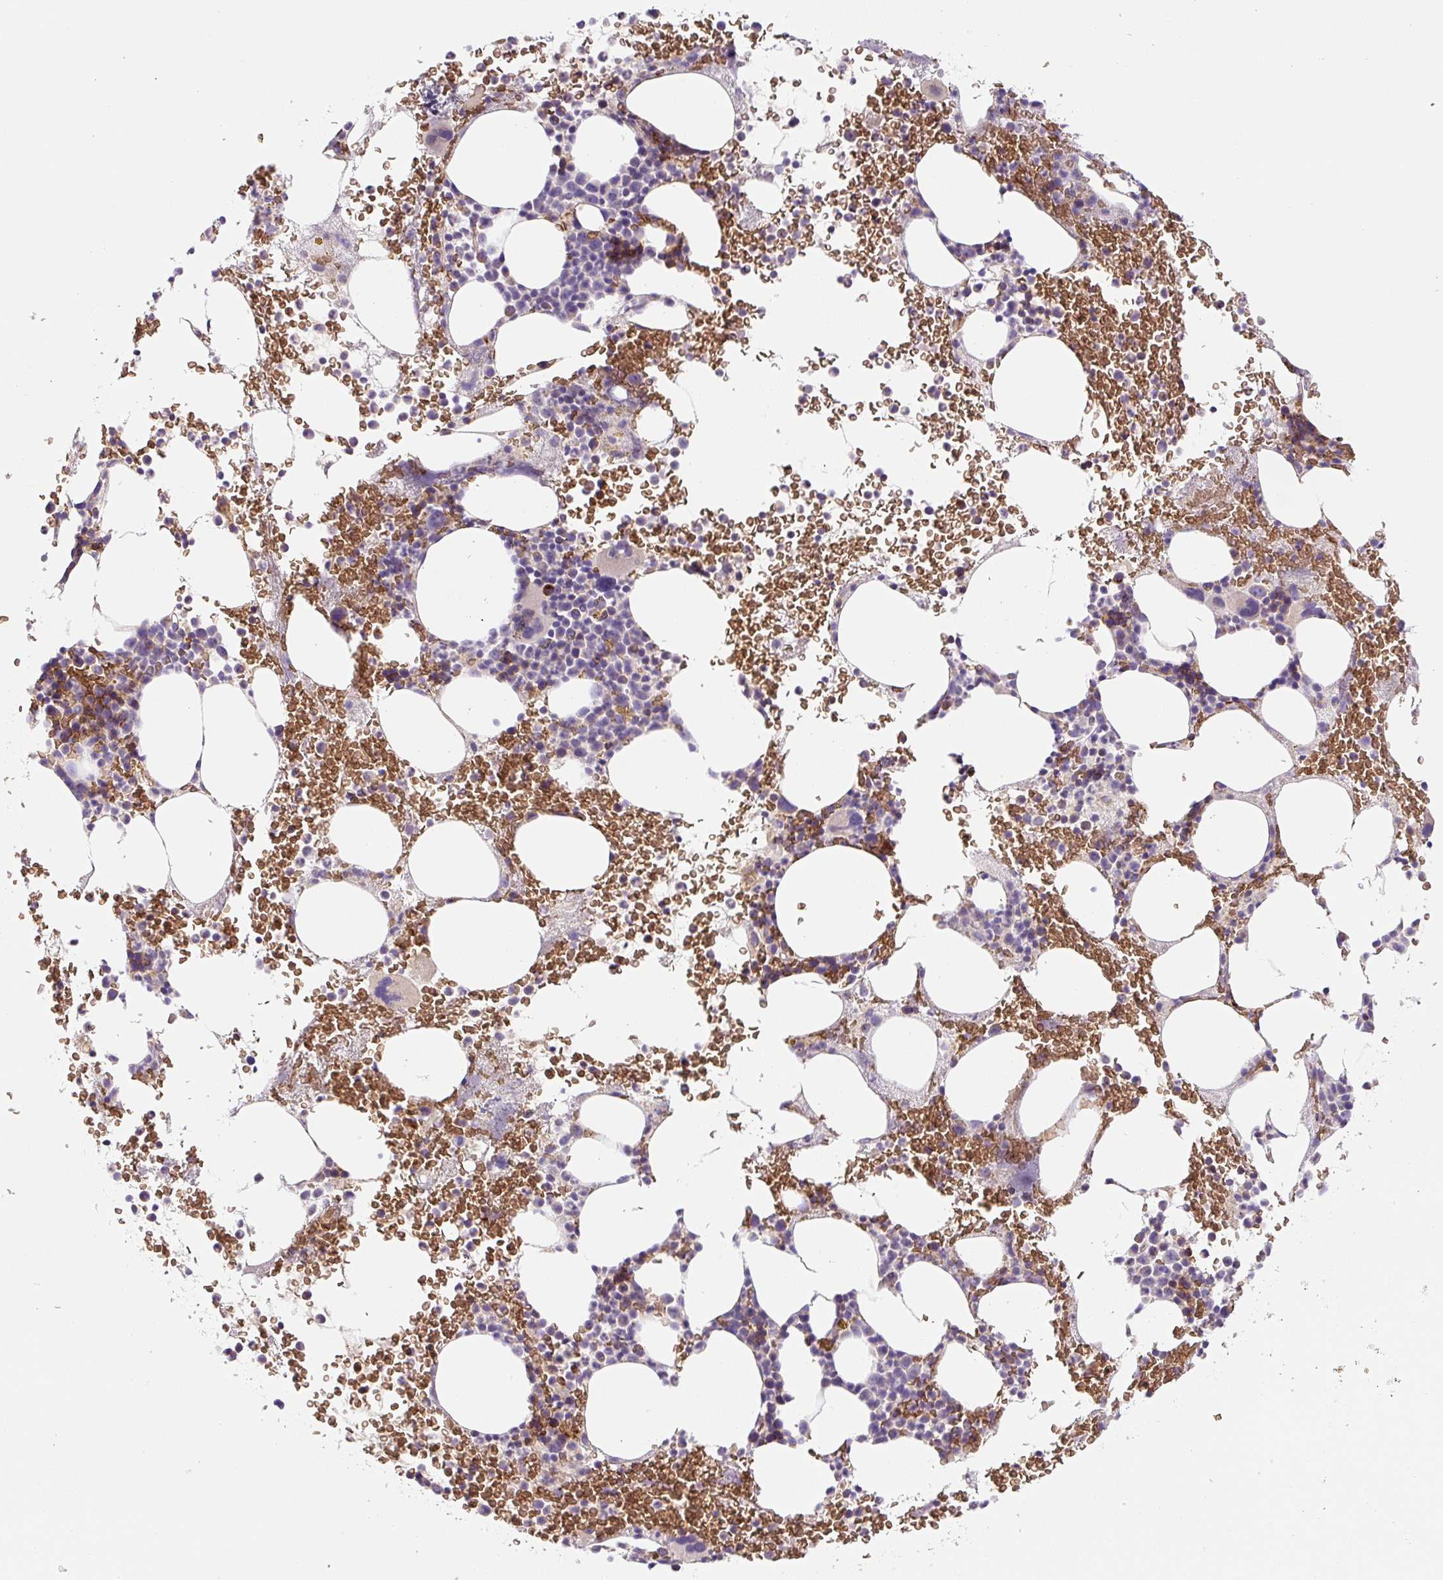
{"staining": {"intensity": "moderate", "quantity": "<25%", "location": "cytoplasmic/membranous"}, "tissue": "bone marrow", "cell_type": "Hematopoietic cells", "image_type": "normal", "snomed": [{"axis": "morphology", "description": "Normal tissue, NOS"}, {"axis": "topography", "description": "Bone marrow"}], "caption": "DAB (3,3'-diaminobenzidine) immunohistochemical staining of unremarkable bone marrow shows moderate cytoplasmic/membranous protein expression in approximately <25% of hematopoietic cells.", "gene": "MT", "patient": {"sex": "male", "age": 62}}